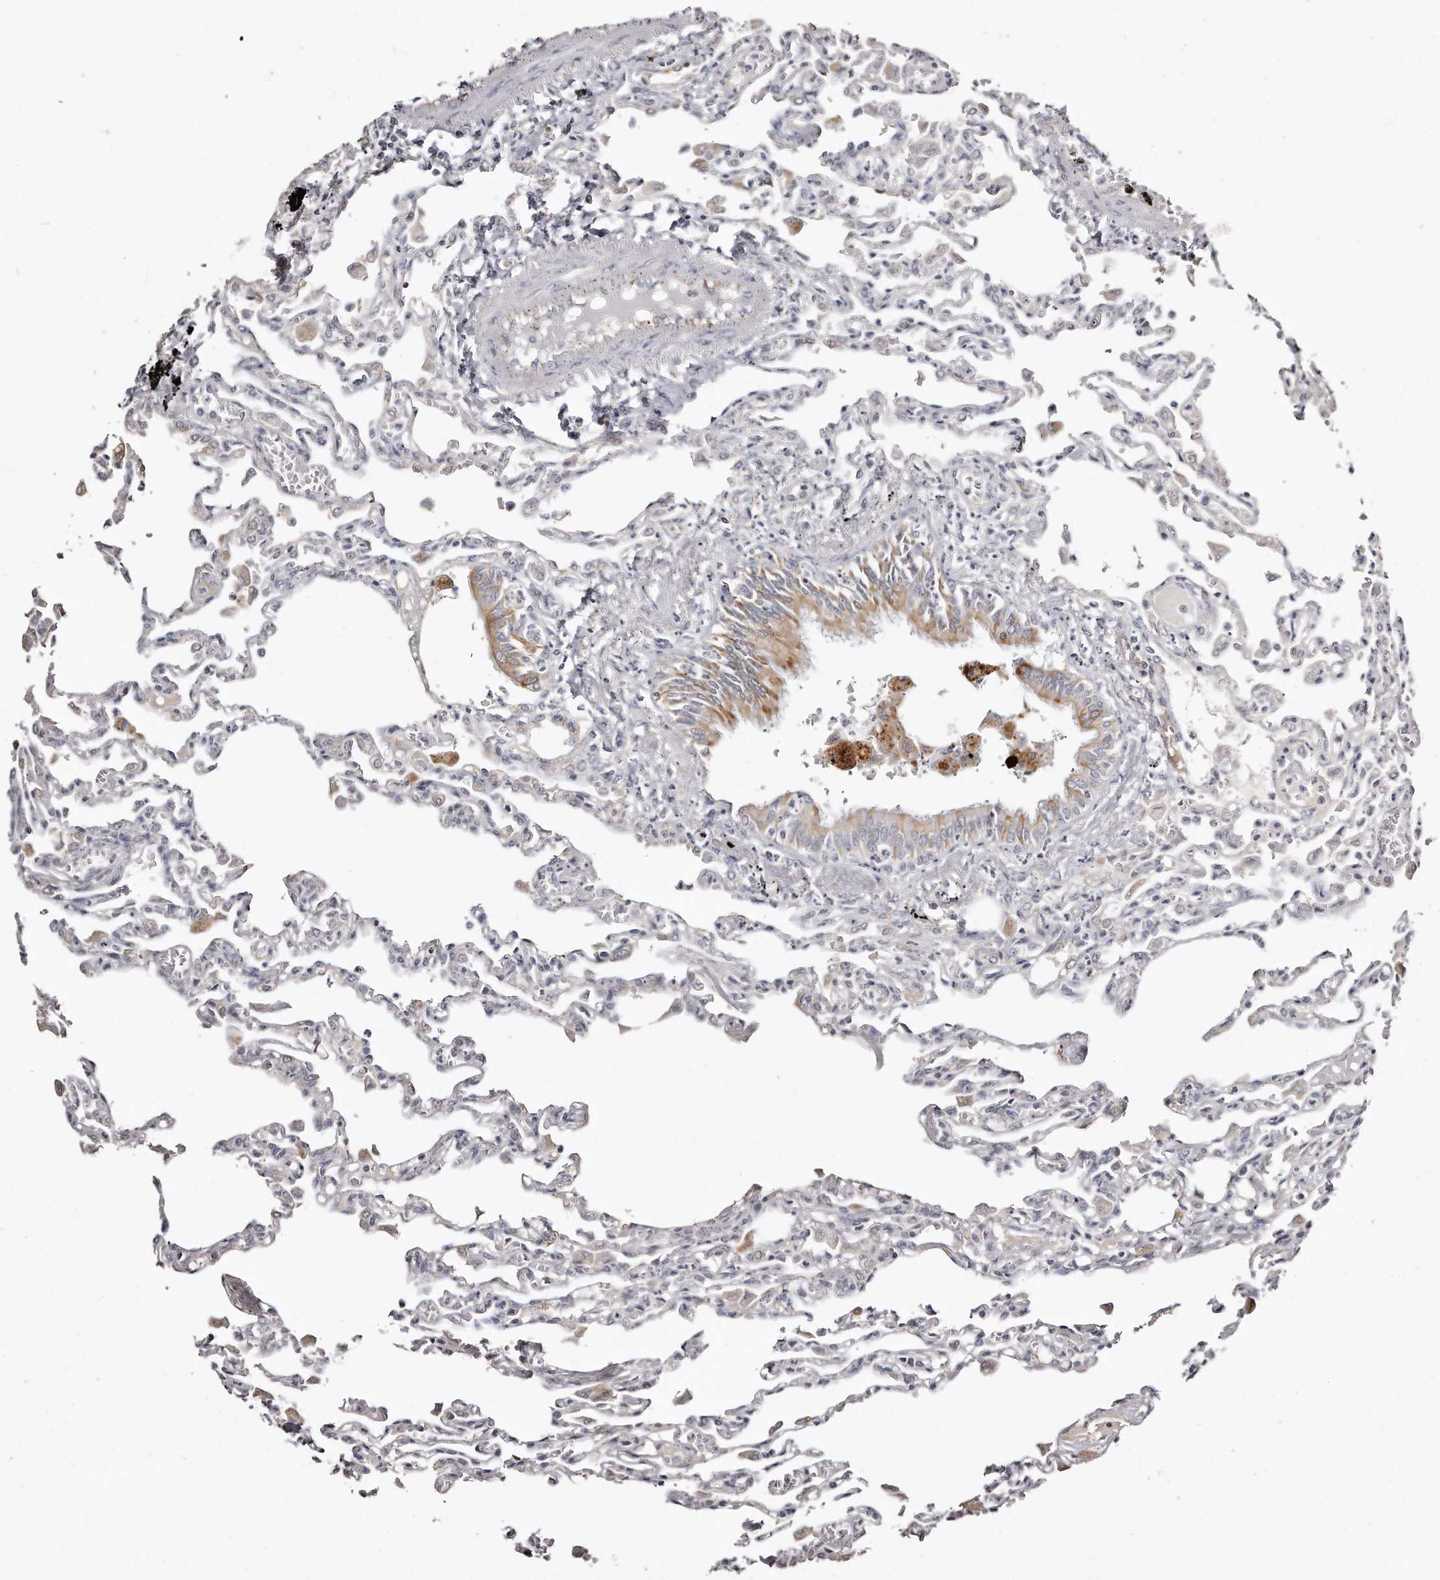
{"staining": {"intensity": "moderate", "quantity": "<25%", "location": "cytoplasmic/membranous"}, "tissue": "lung", "cell_type": "Alveolar cells", "image_type": "normal", "snomed": [{"axis": "morphology", "description": "Normal tissue, NOS"}, {"axis": "topography", "description": "Bronchus"}, {"axis": "topography", "description": "Lung"}], "caption": "The histopathology image reveals immunohistochemical staining of normal lung. There is moderate cytoplasmic/membranous expression is appreciated in approximately <25% of alveolar cells. Using DAB (brown) and hematoxylin (blue) stains, captured at high magnification using brightfield microscopy.", "gene": "ZYG11A", "patient": {"sex": "female", "age": 49}}